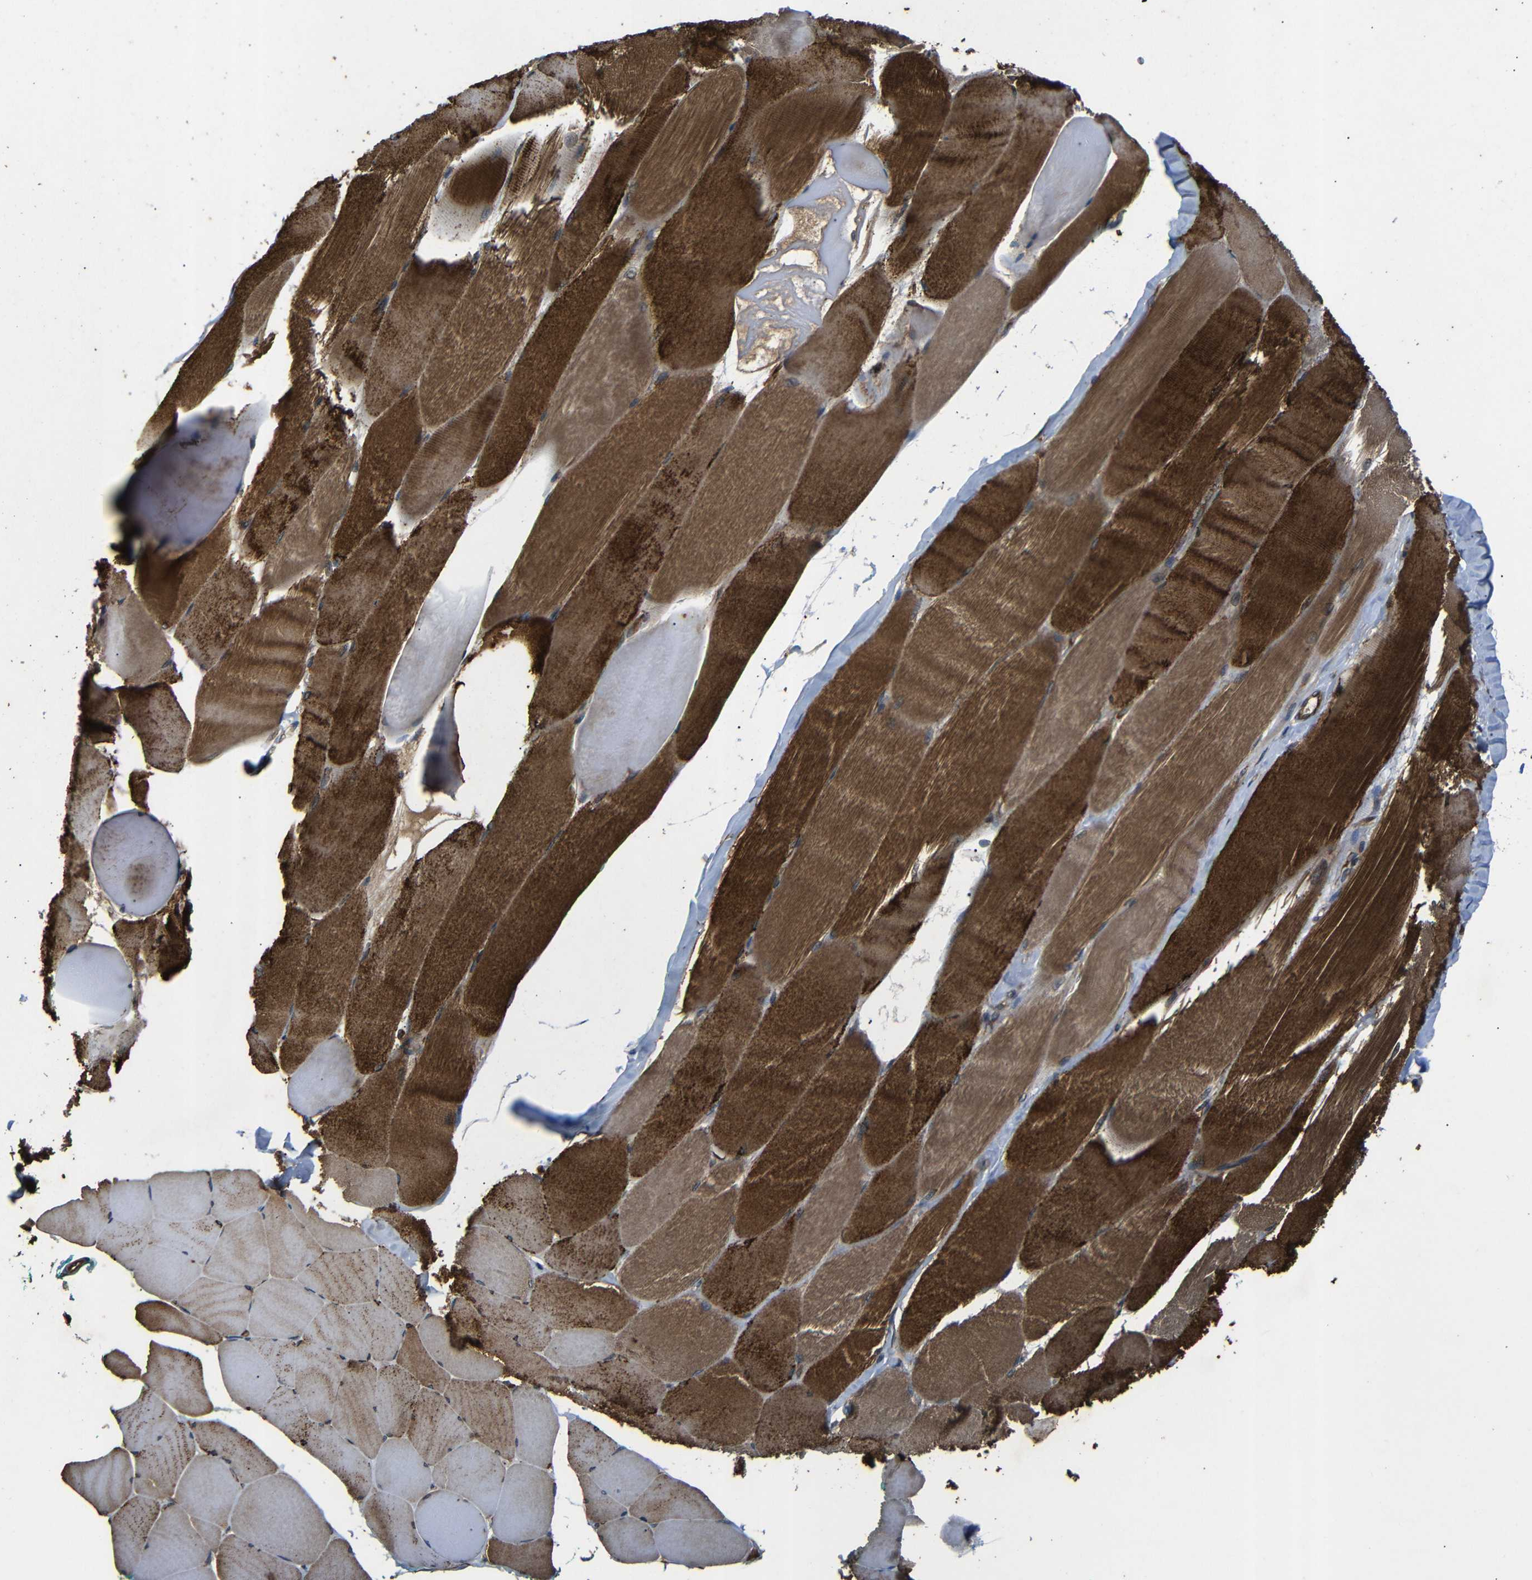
{"staining": {"intensity": "strong", "quantity": "25%-75%", "location": "cytoplasmic/membranous"}, "tissue": "skeletal muscle", "cell_type": "Myocytes", "image_type": "normal", "snomed": [{"axis": "morphology", "description": "Normal tissue, NOS"}, {"axis": "morphology", "description": "Squamous cell carcinoma, NOS"}, {"axis": "topography", "description": "Skeletal muscle"}], "caption": "DAB (3,3'-diaminobenzidine) immunohistochemical staining of benign human skeletal muscle demonstrates strong cytoplasmic/membranous protein positivity in about 25%-75% of myocytes. Nuclei are stained in blue.", "gene": "TRPC1", "patient": {"sex": "male", "age": 51}}